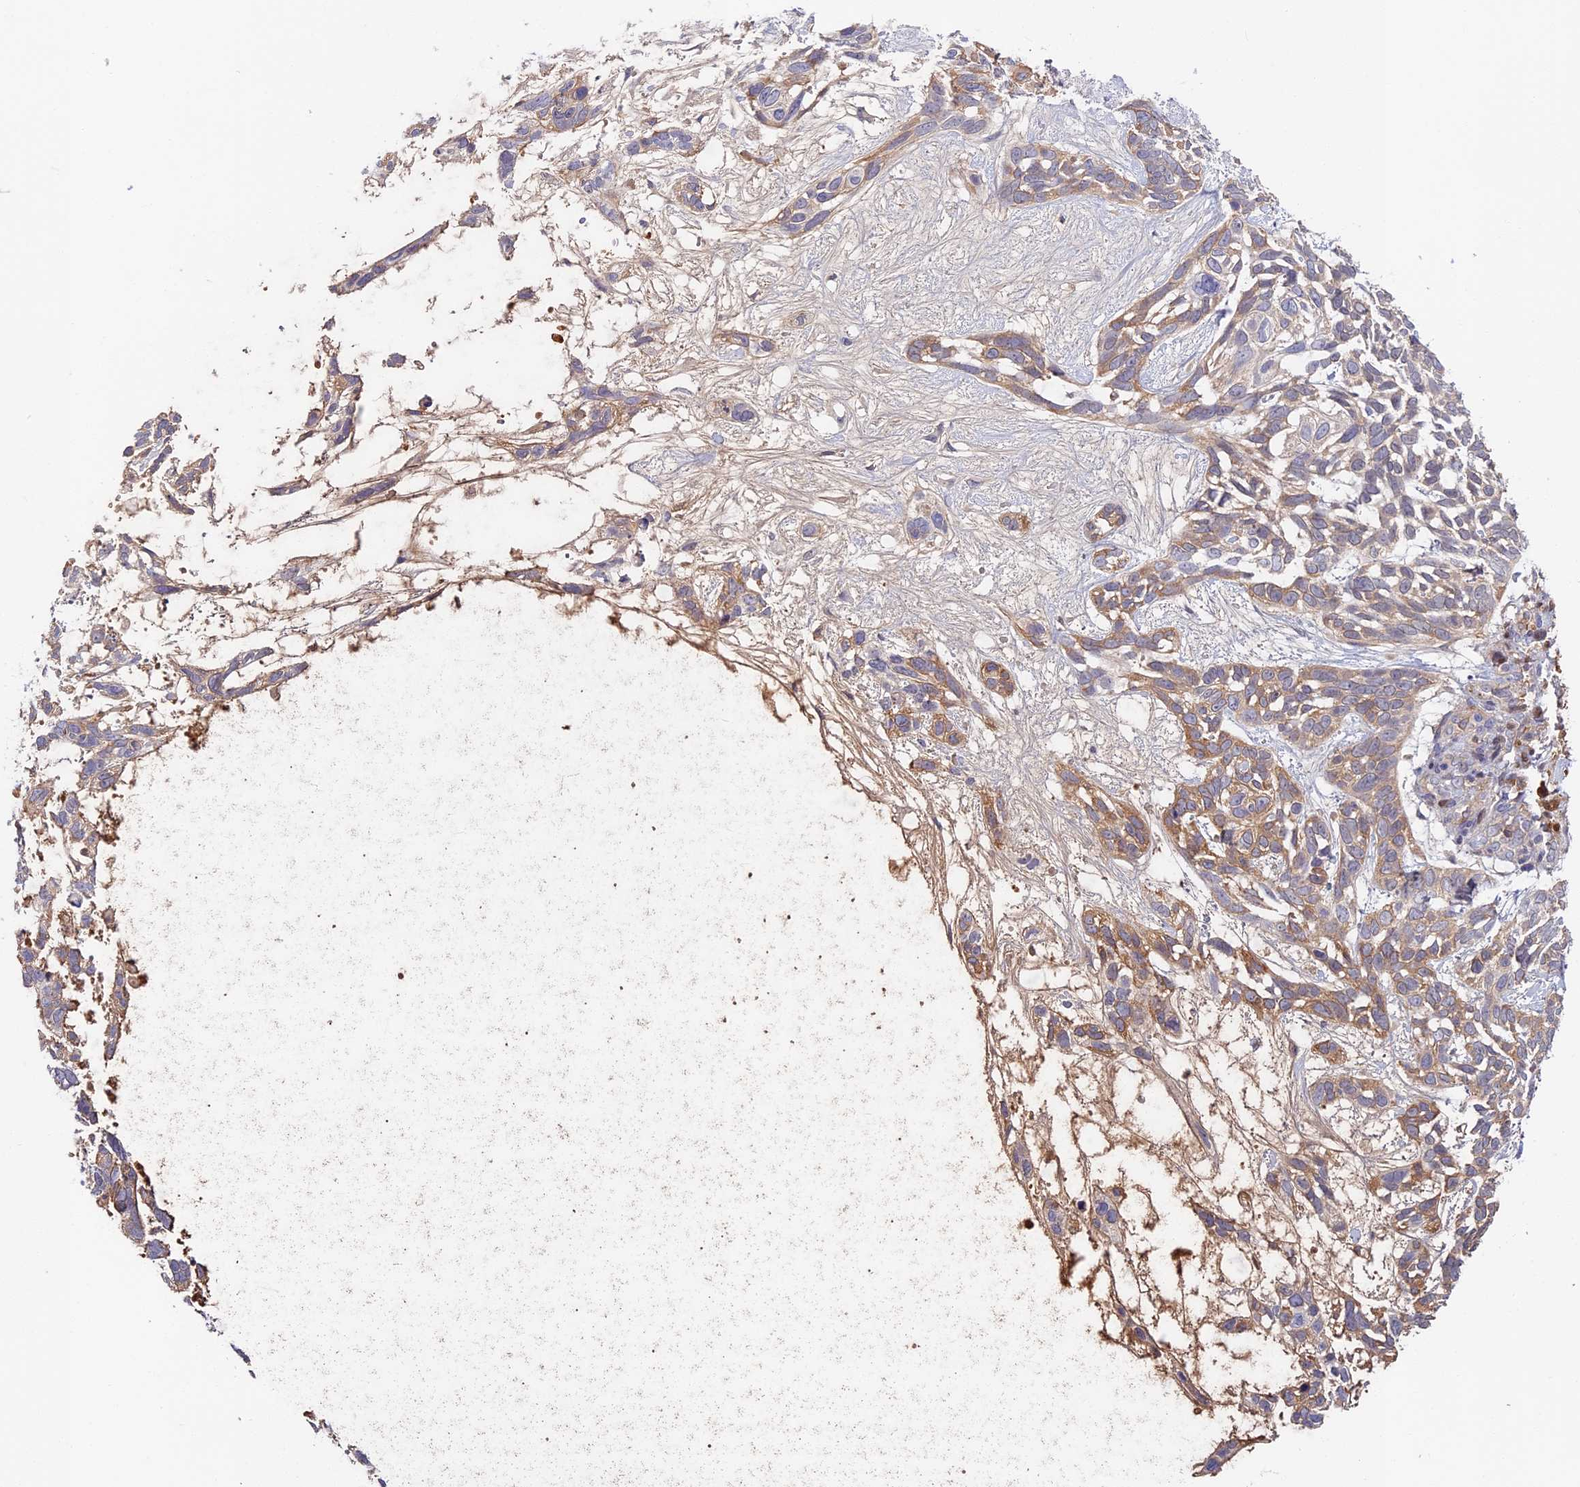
{"staining": {"intensity": "moderate", "quantity": "25%-75%", "location": "cytoplasmic/membranous"}, "tissue": "skin cancer", "cell_type": "Tumor cells", "image_type": "cancer", "snomed": [{"axis": "morphology", "description": "Basal cell carcinoma"}, {"axis": "topography", "description": "Skin"}], "caption": "Approximately 25%-75% of tumor cells in human skin cancer (basal cell carcinoma) demonstrate moderate cytoplasmic/membranous protein positivity as visualized by brown immunohistochemical staining.", "gene": "ADGRD1", "patient": {"sex": "male", "age": 88}}